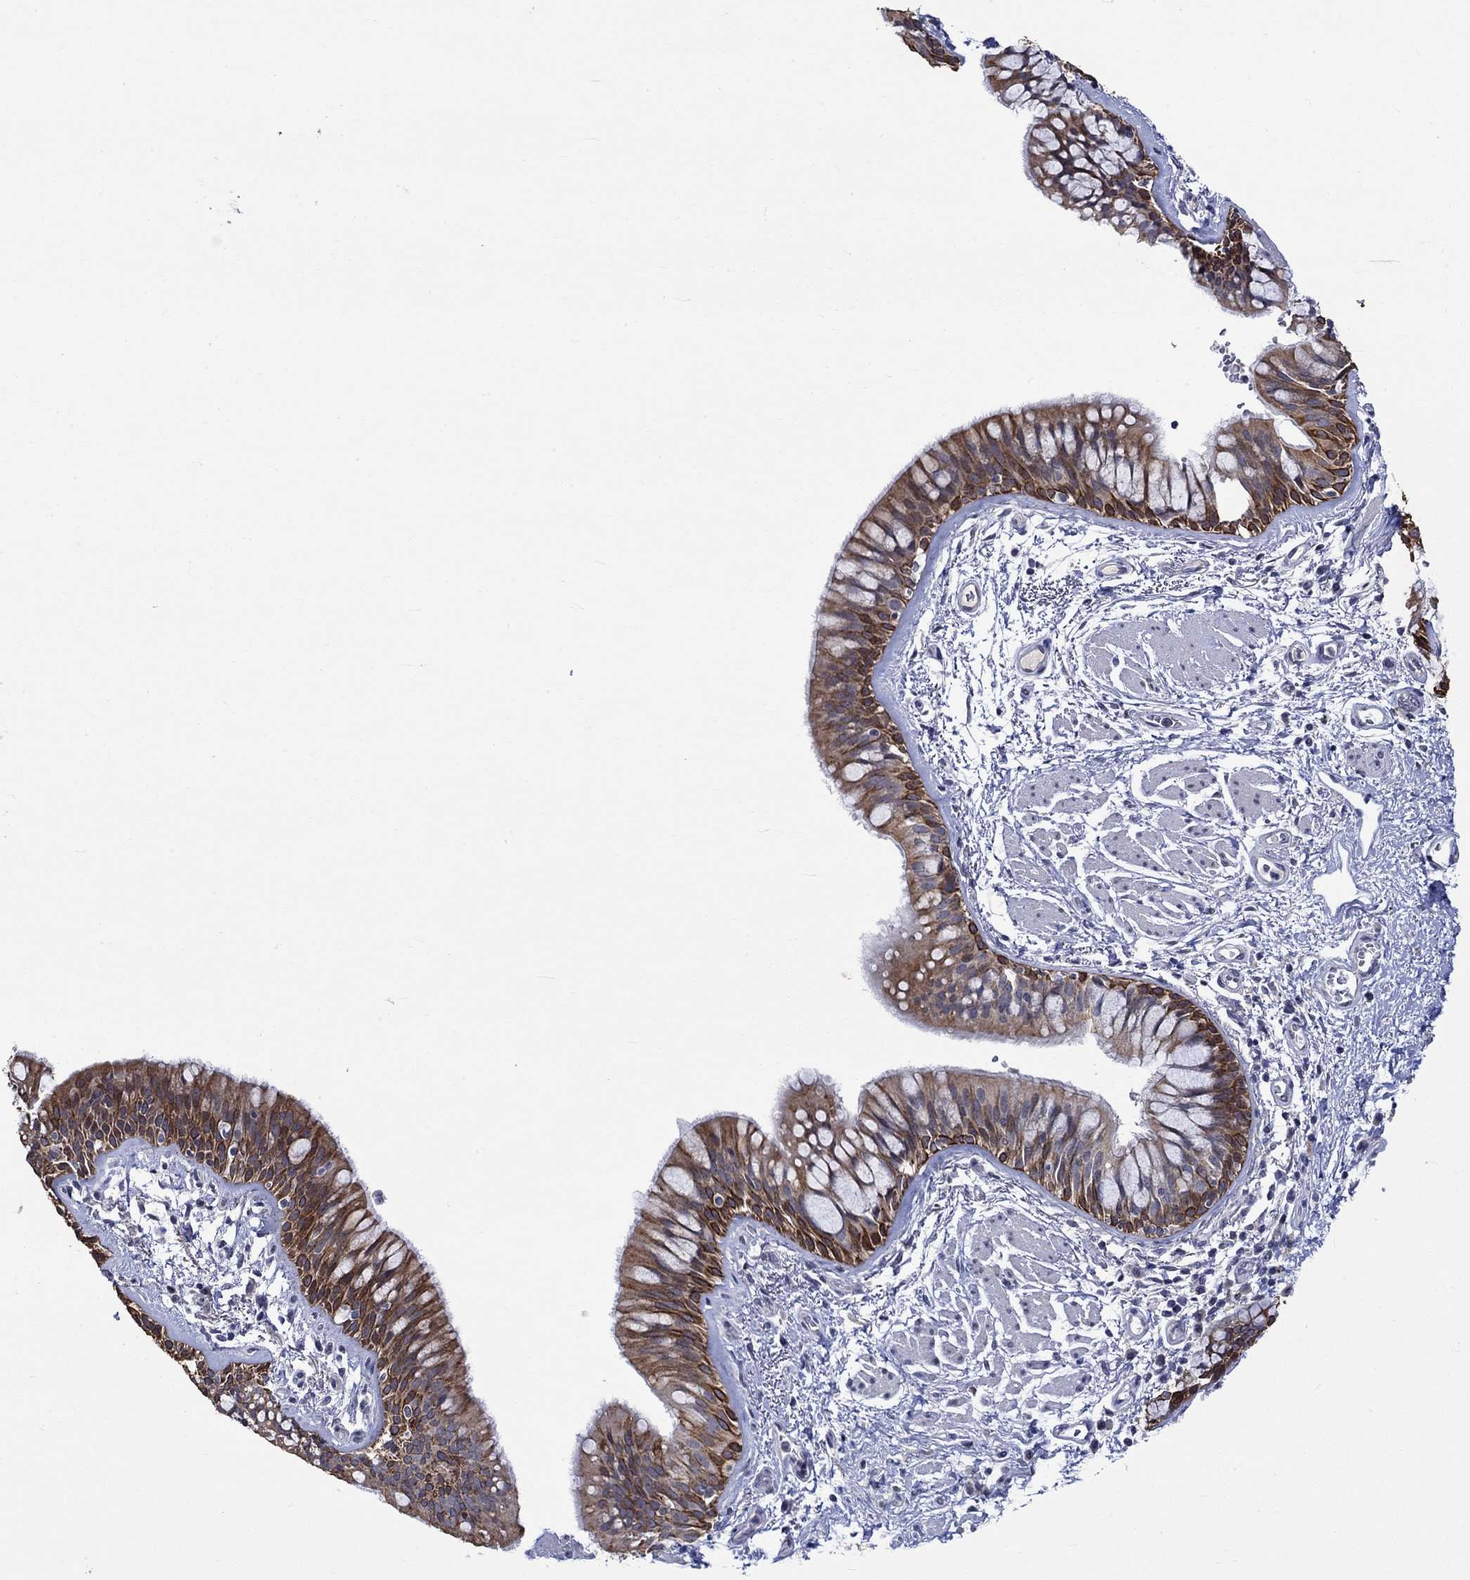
{"staining": {"intensity": "strong", "quantity": "25%-75%", "location": "cytoplasmic/membranous"}, "tissue": "bronchus", "cell_type": "Respiratory epithelial cells", "image_type": "normal", "snomed": [{"axis": "morphology", "description": "Normal tissue, NOS"}, {"axis": "topography", "description": "Bronchus"}, {"axis": "topography", "description": "Lung"}], "caption": "DAB (3,3'-diaminobenzidine) immunohistochemical staining of unremarkable bronchus displays strong cytoplasmic/membranous protein positivity in about 25%-75% of respiratory epithelial cells.", "gene": "DDX3Y", "patient": {"sex": "female", "age": 57}}